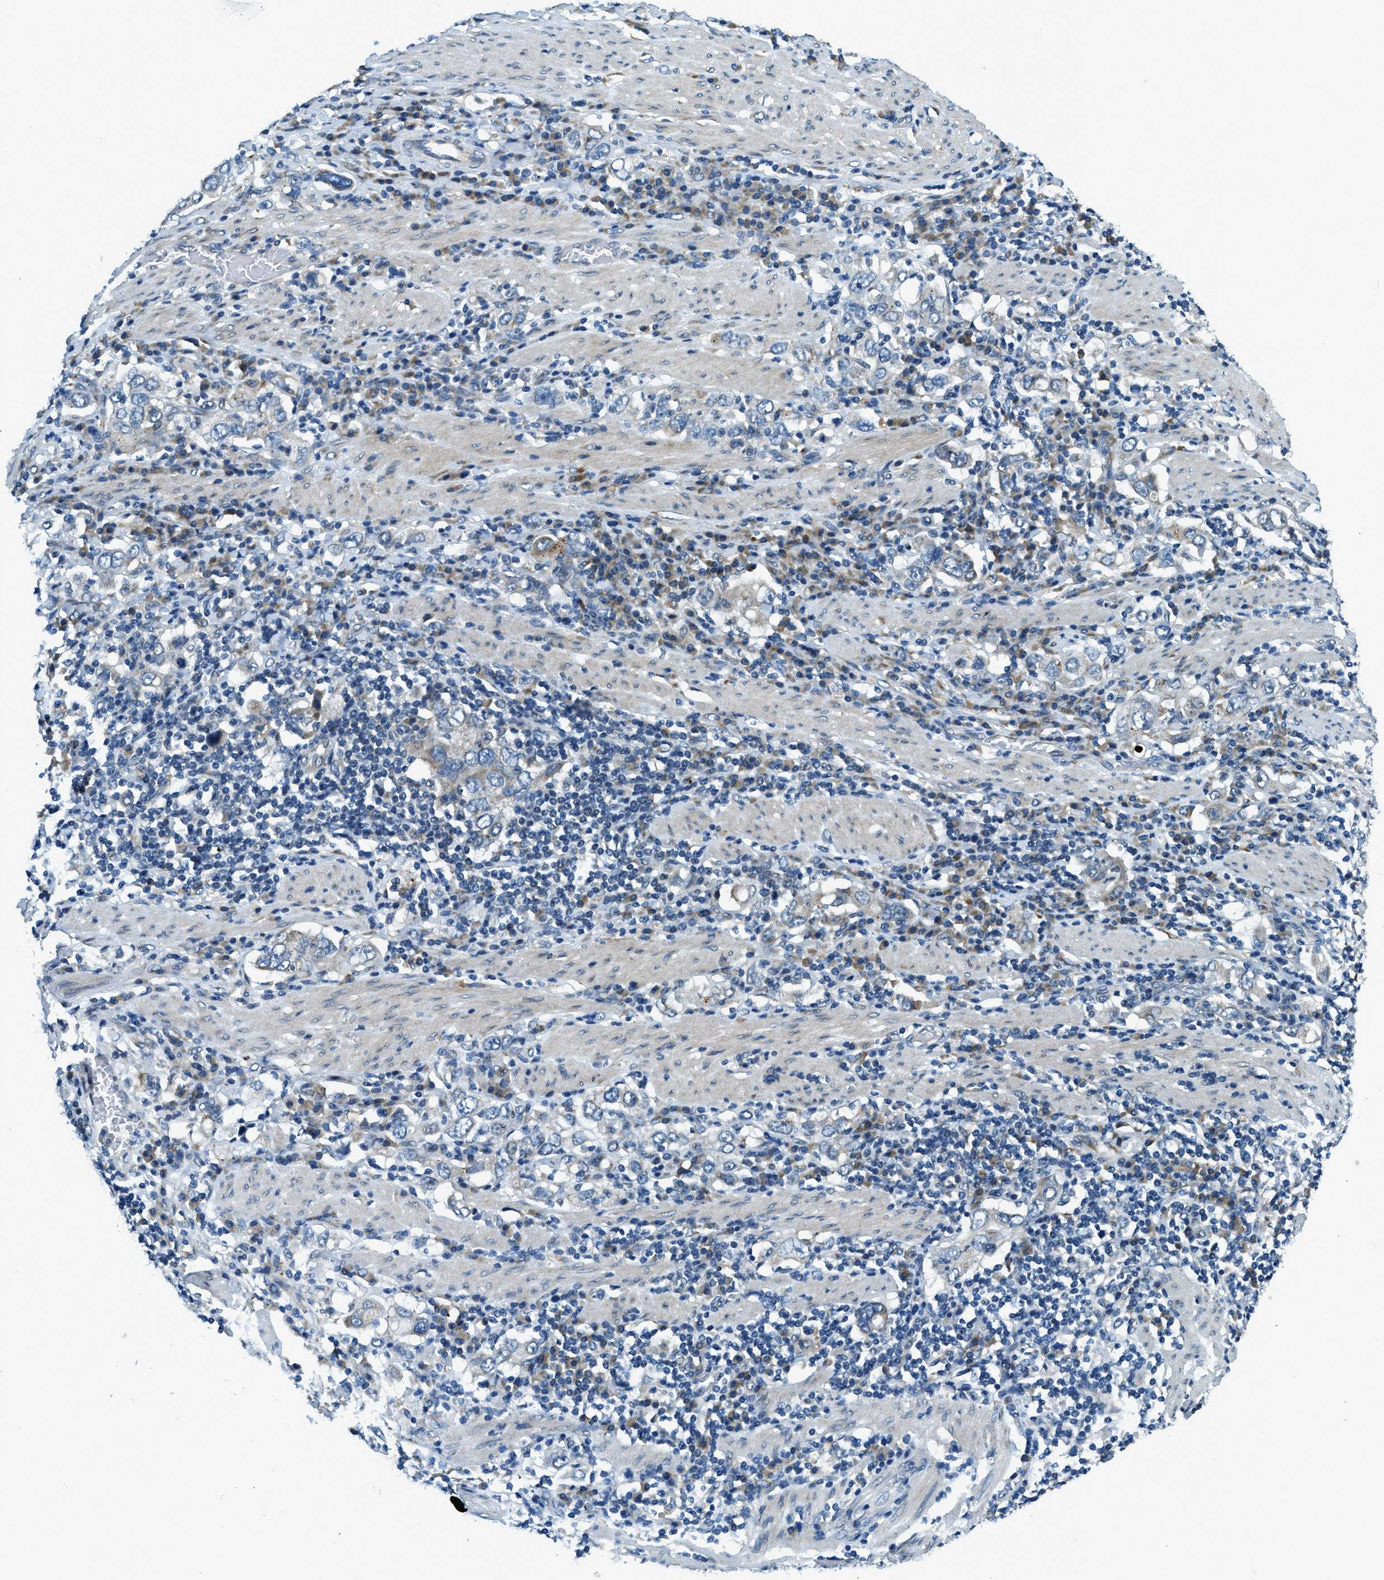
{"staining": {"intensity": "negative", "quantity": "none", "location": "none"}, "tissue": "stomach cancer", "cell_type": "Tumor cells", "image_type": "cancer", "snomed": [{"axis": "morphology", "description": "Adenocarcinoma, NOS"}, {"axis": "topography", "description": "Stomach, upper"}], "caption": "Stomach cancer (adenocarcinoma) stained for a protein using immunohistochemistry demonstrates no expression tumor cells.", "gene": "GINM1", "patient": {"sex": "male", "age": 62}}